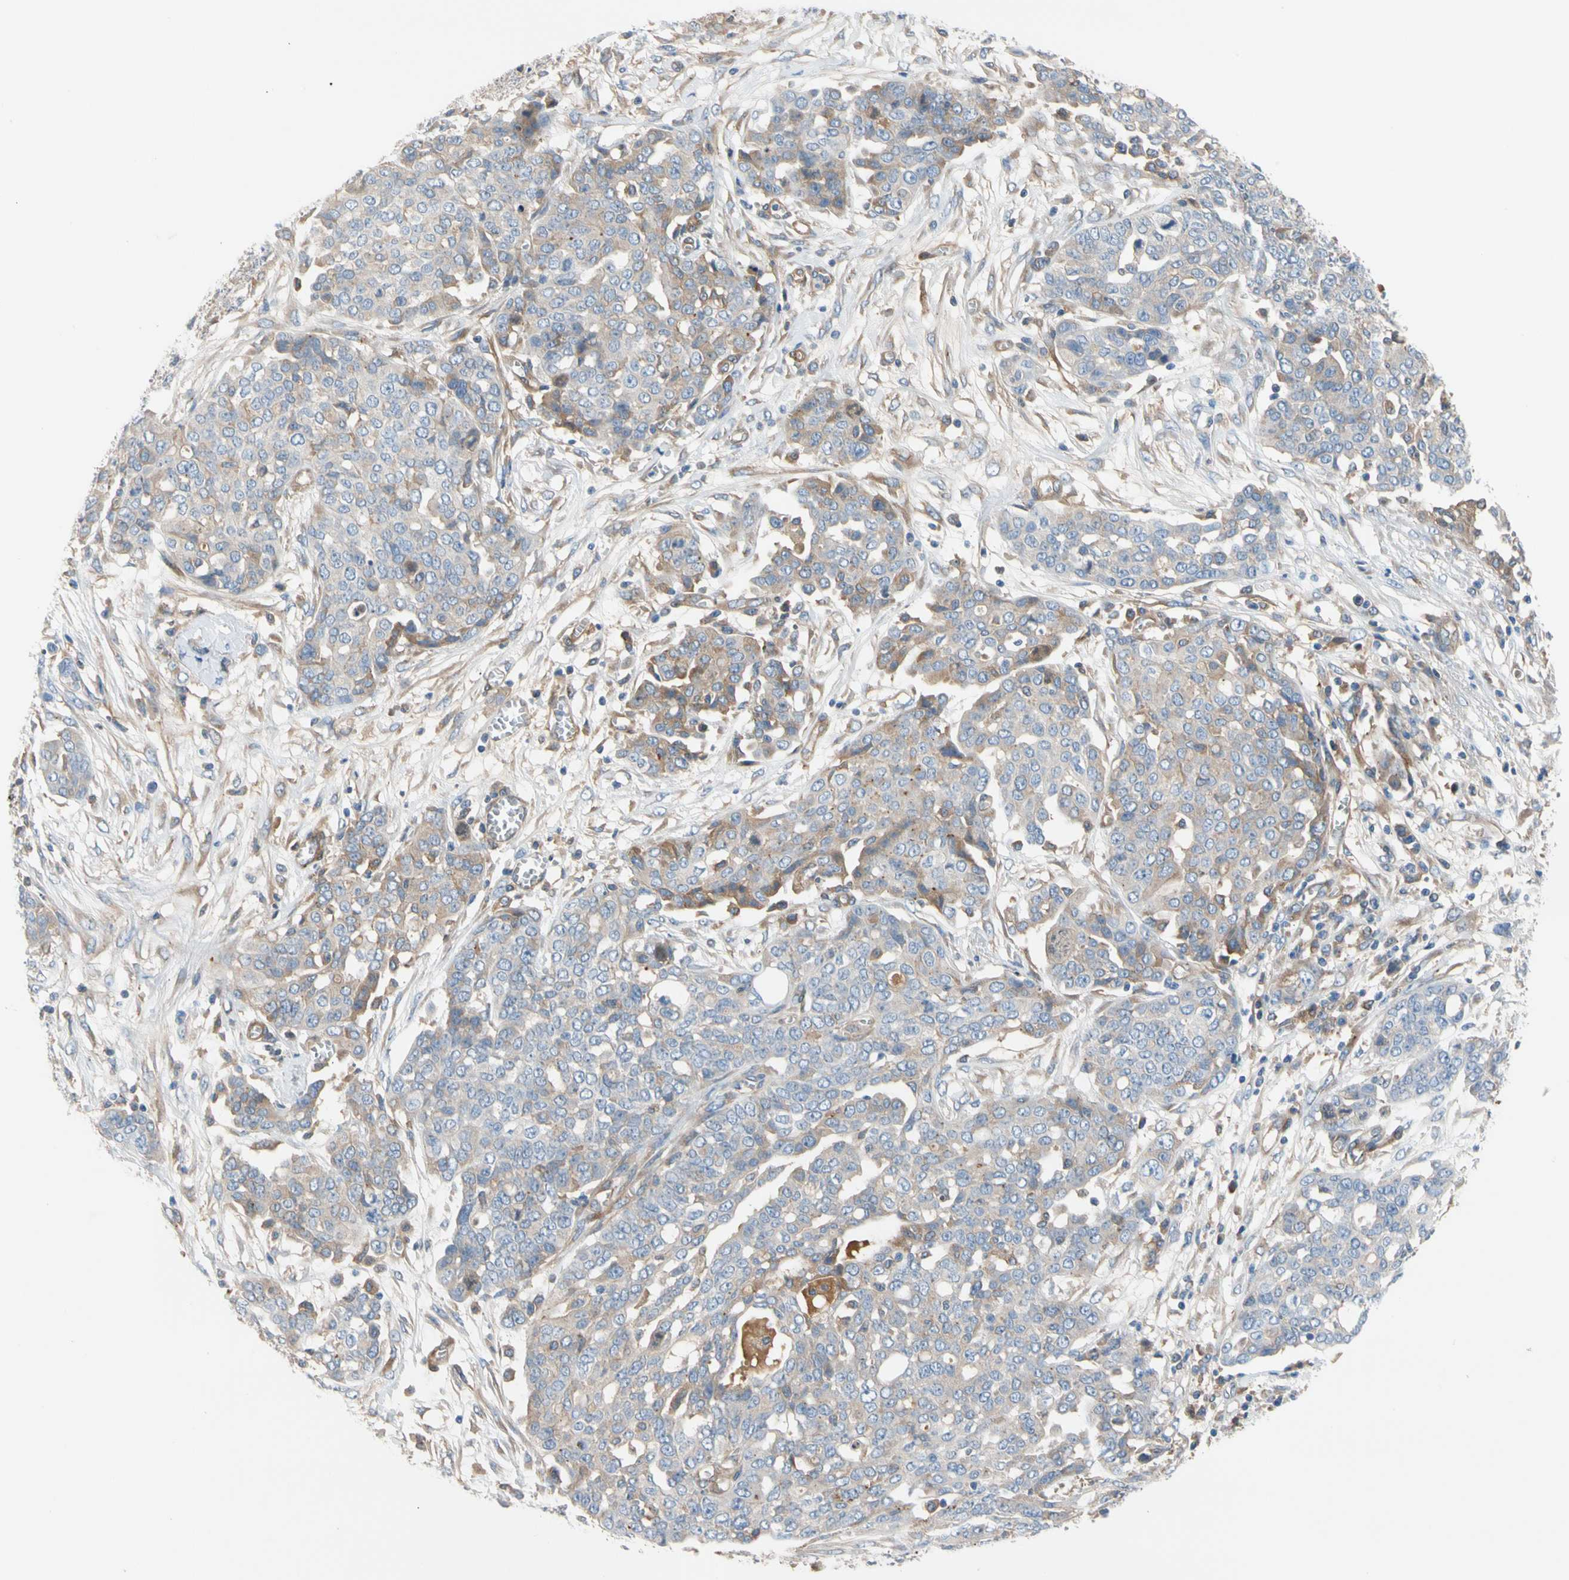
{"staining": {"intensity": "weak", "quantity": "<25%", "location": "cytoplasmic/membranous"}, "tissue": "ovarian cancer", "cell_type": "Tumor cells", "image_type": "cancer", "snomed": [{"axis": "morphology", "description": "Cystadenocarcinoma, serous, NOS"}, {"axis": "topography", "description": "Soft tissue"}, {"axis": "topography", "description": "Ovary"}], "caption": "A micrograph of human serous cystadenocarcinoma (ovarian) is negative for staining in tumor cells.", "gene": "ENTREP3", "patient": {"sex": "female", "age": 57}}